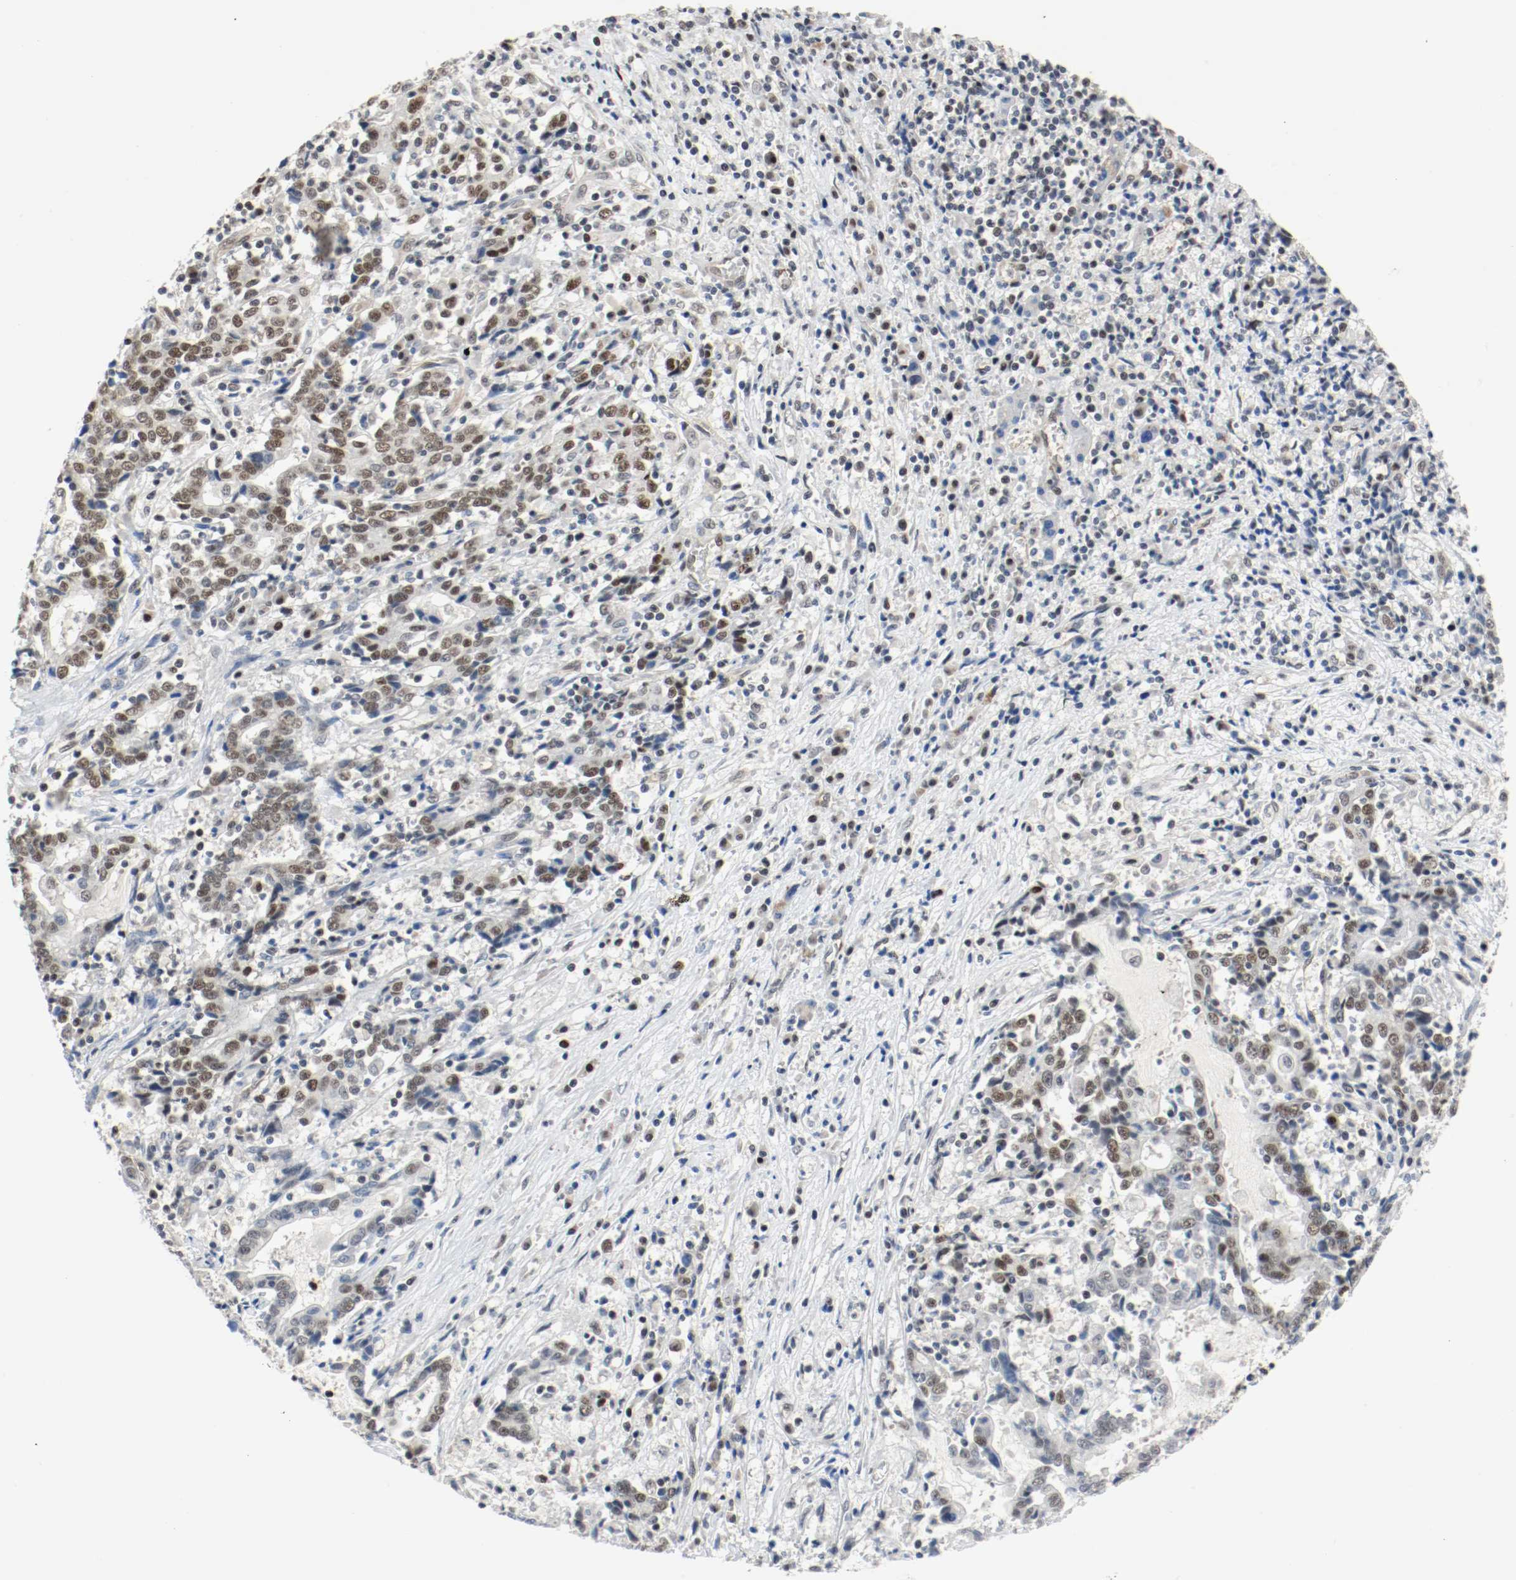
{"staining": {"intensity": "moderate", "quantity": "25%-75%", "location": "nuclear"}, "tissue": "liver cancer", "cell_type": "Tumor cells", "image_type": "cancer", "snomed": [{"axis": "morphology", "description": "Cholangiocarcinoma"}, {"axis": "topography", "description": "Liver"}], "caption": "There is medium levels of moderate nuclear expression in tumor cells of liver cancer (cholangiocarcinoma), as demonstrated by immunohistochemical staining (brown color).", "gene": "ASH1L", "patient": {"sex": "male", "age": 57}}